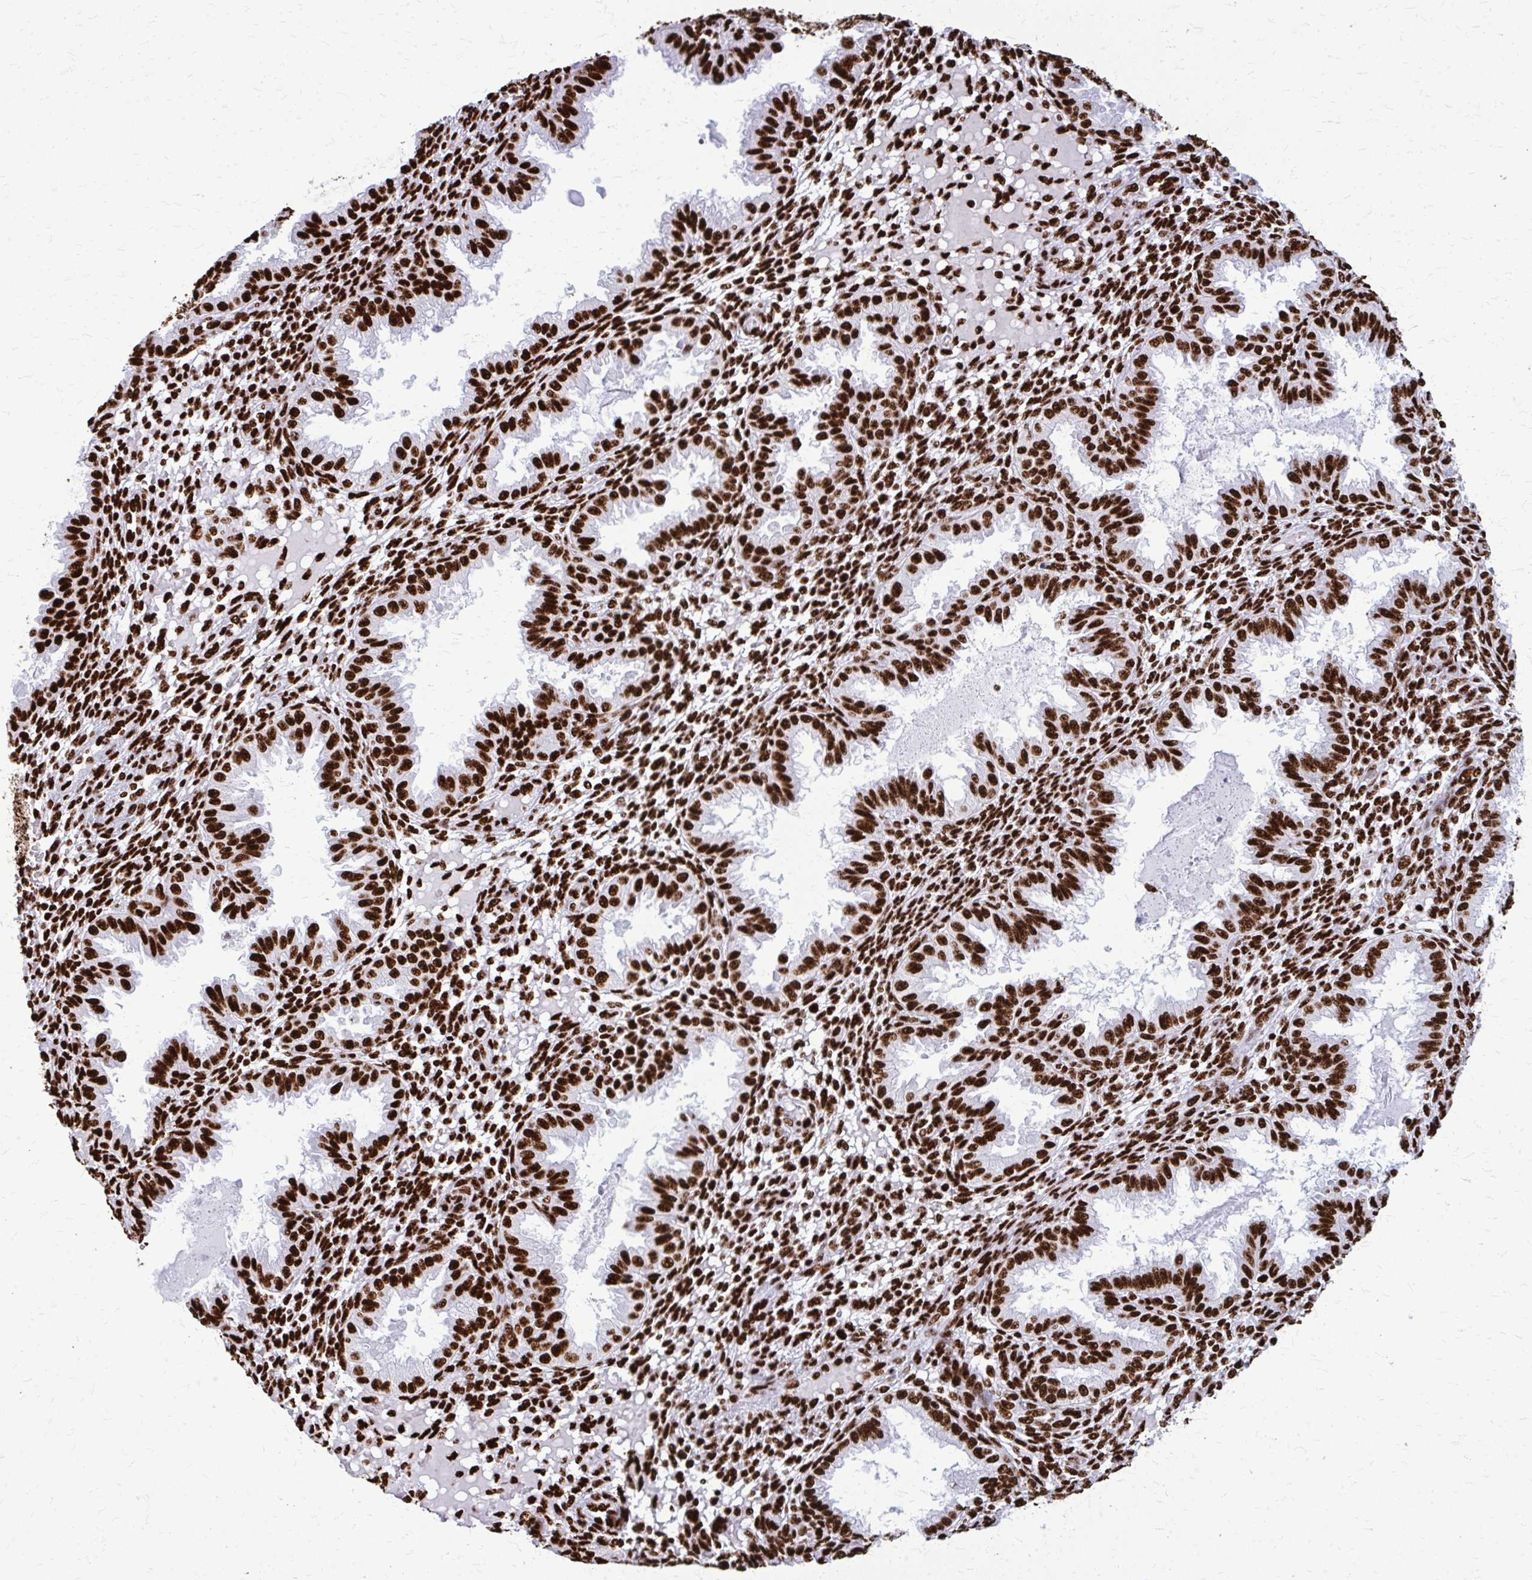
{"staining": {"intensity": "strong", "quantity": ">75%", "location": "nuclear"}, "tissue": "endometrium", "cell_type": "Cells in endometrial stroma", "image_type": "normal", "snomed": [{"axis": "morphology", "description": "Normal tissue, NOS"}, {"axis": "topography", "description": "Endometrium"}], "caption": "DAB immunohistochemical staining of benign human endometrium displays strong nuclear protein positivity in about >75% of cells in endometrial stroma.", "gene": "SFPQ", "patient": {"sex": "female", "age": 33}}